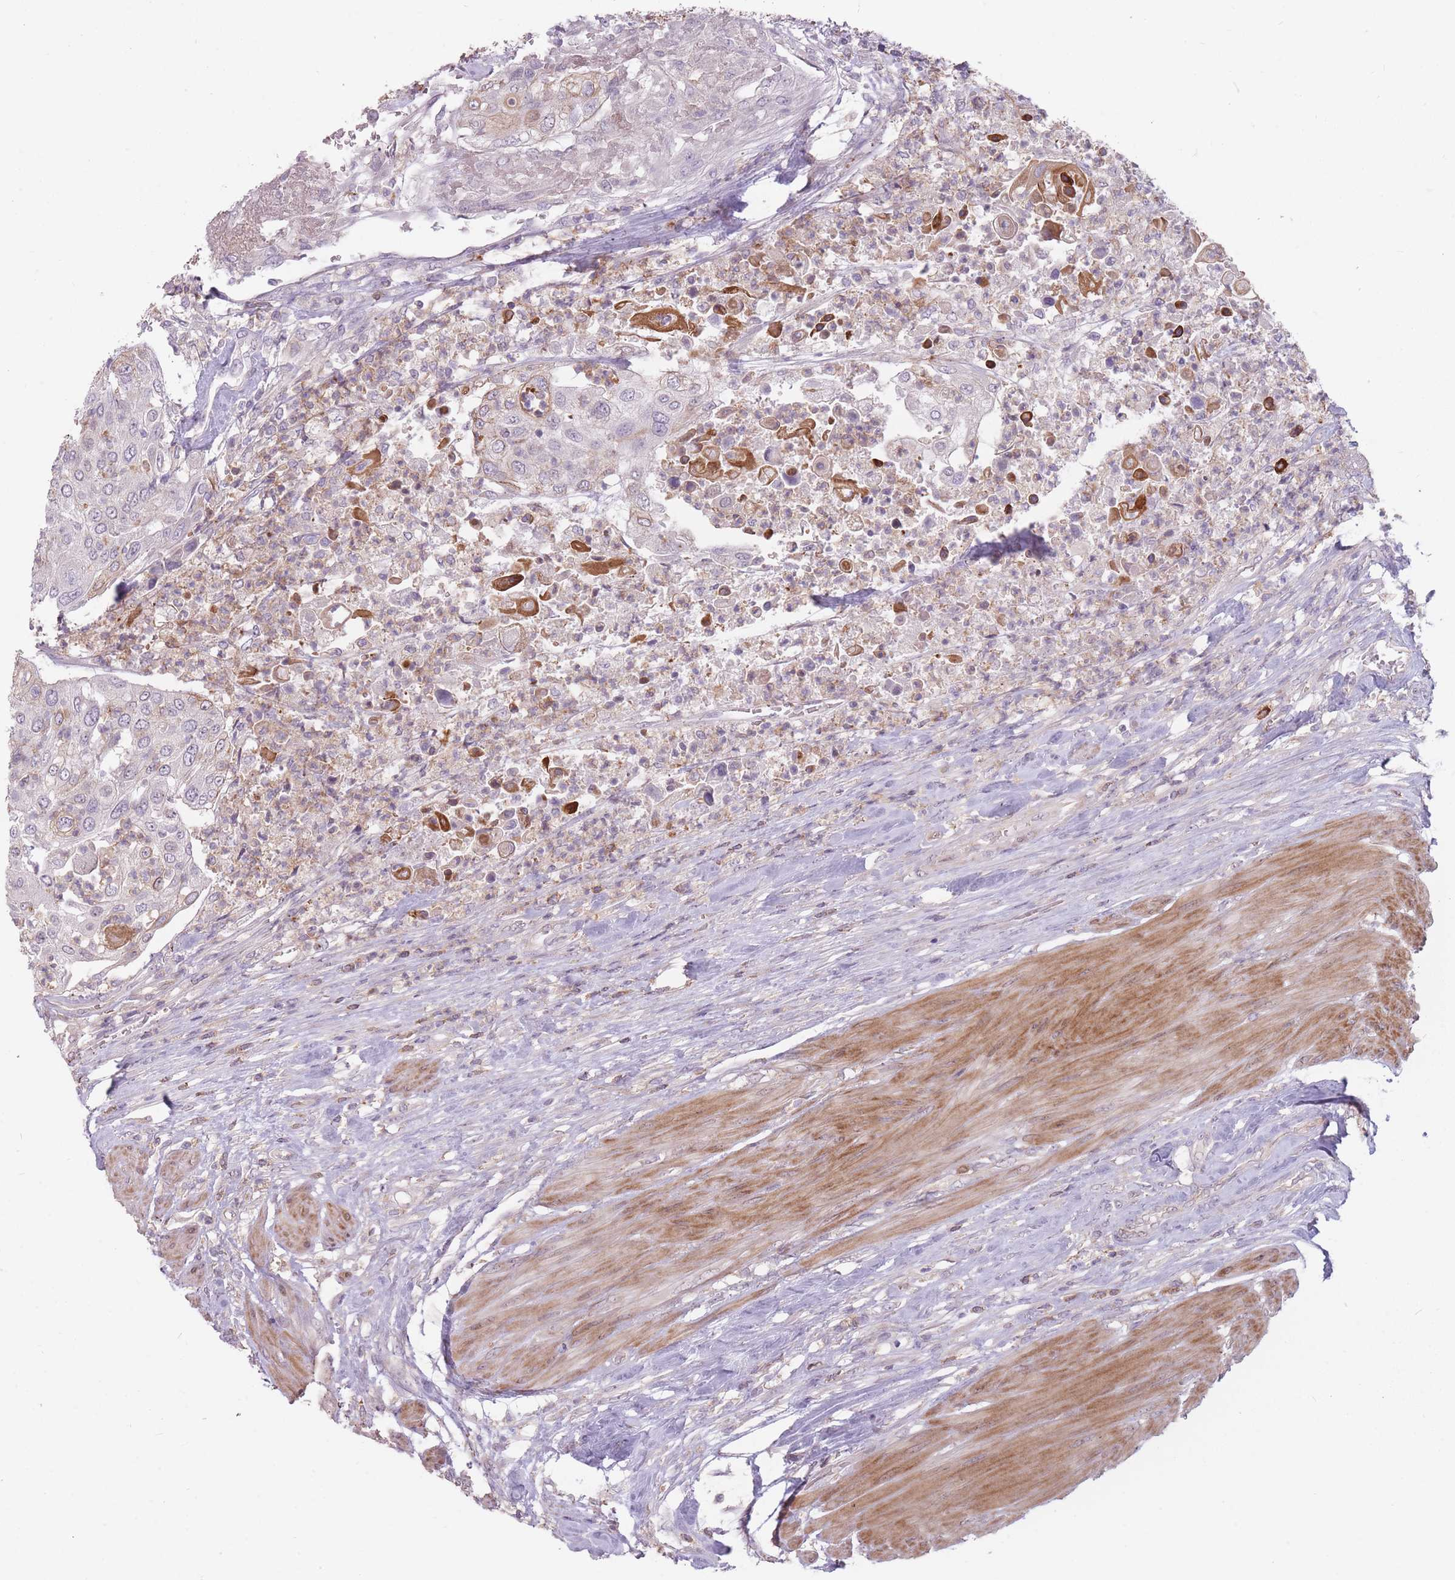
{"staining": {"intensity": "moderate", "quantity": "<25%", "location": "cytoplasmic/membranous"}, "tissue": "urothelial cancer", "cell_type": "Tumor cells", "image_type": "cancer", "snomed": [{"axis": "morphology", "description": "Urothelial carcinoma, High grade"}, {"axis": "topography", "description": "Urinary bladder"}], "caption": "Urothelial cancer stained with immunohistochemistry (IHC) exhibits moderate cytoplasmic/membranous expression in approximately <25% of tumor cells. (DAB (3,3'-diaminobenzidine) = brown stain, brightfield microscopy at high magnification).", "gene": "TET3", "patient": {"sex": "female", "age": 79}}